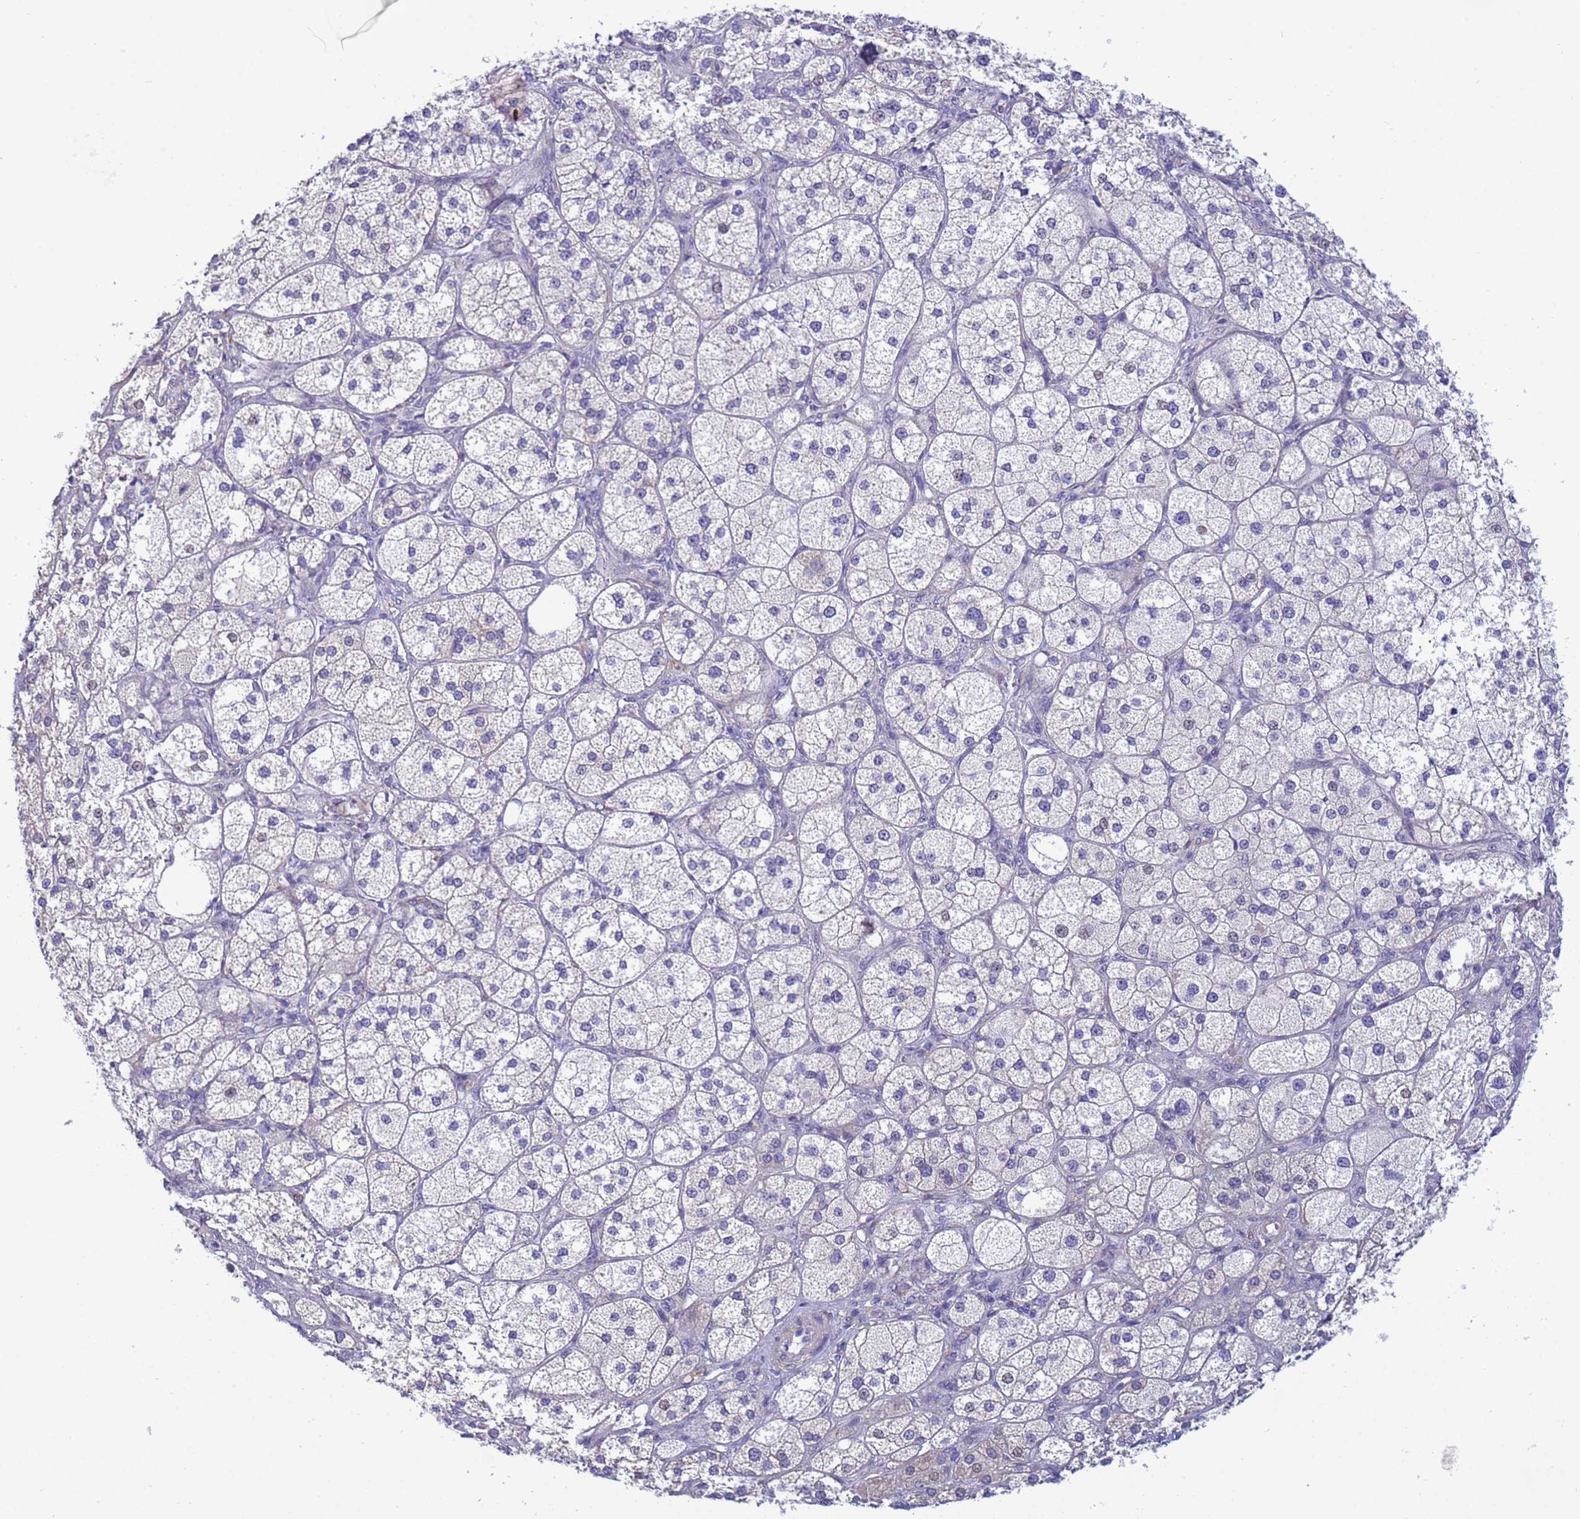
{"staining": {"intensity": "weak", "quantity": "<25%", "location": "cytoplasmic/membranous"}, "tissue": "adrenal gland", "cell_type": "Glandular cells", "image_type": "normal", "snomed": [{"axis": "morphology", "description": "Normal tissue, NOS"}, {"axis": "topography", "description": "Adrenal gland"}], "caption": "An IHC micrograph of unremarkable adrenal gland is shown. There is no staining in glandular cells of adrenal gland.", "gene": "TRPC6", "patient": {"sex": "male", "age": 61}}